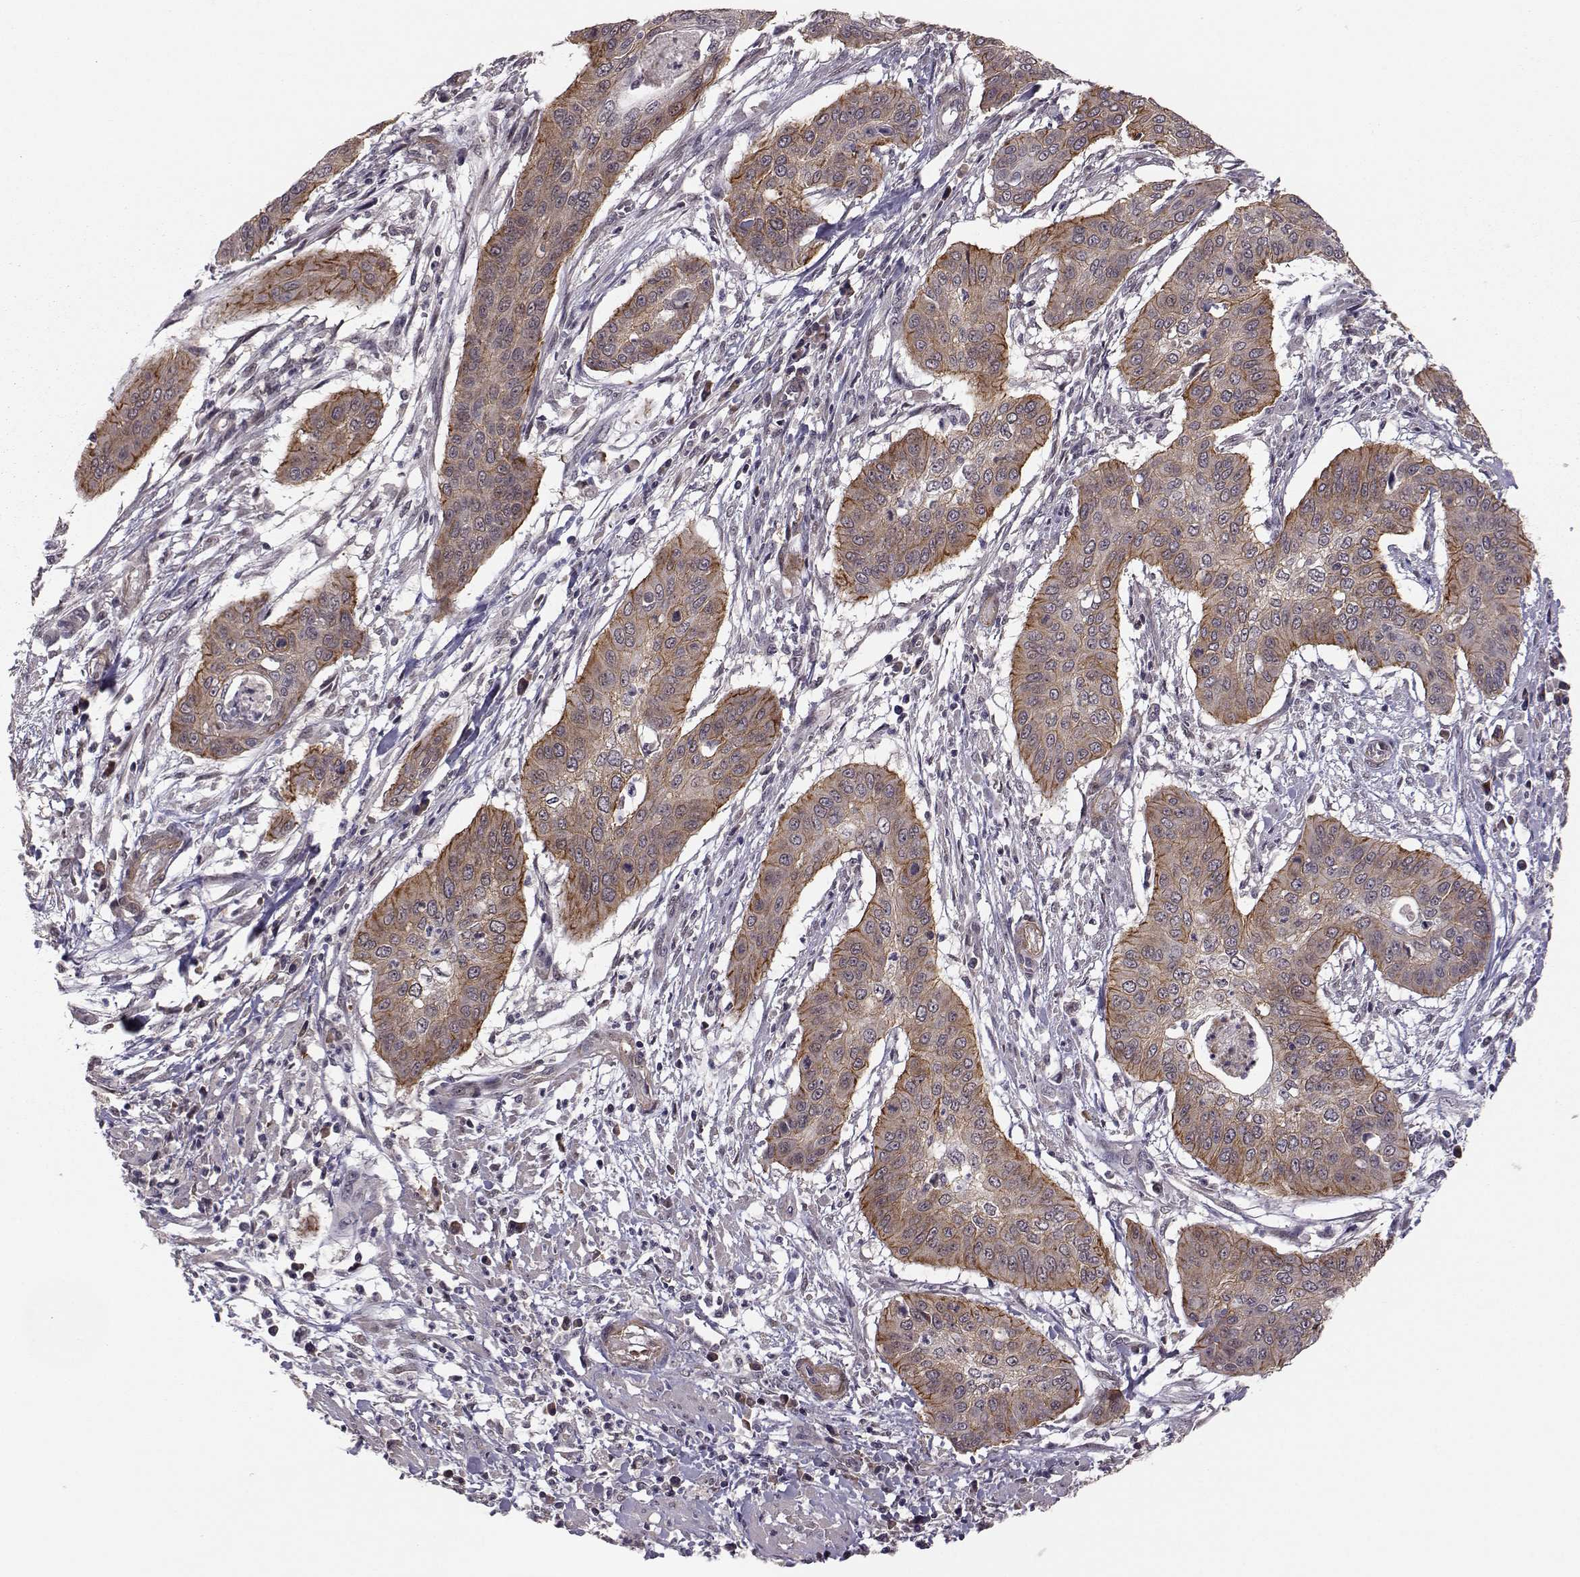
{"staining": {"intensity": "moderate", "quantity": "25%-75%", "location": "cytoplasmic/membranous"}, "tissue": "cervical cancer", "cell_type": "Tumor cells", "image_type": "cancer", "snomed": [{"axis": "morphology", "description": "Squamous cell carcinoma, NOS"}, {"axis": "topography", "description": "Cervix"}], "caption": "Immunohistochemical staining of cervical squamous cell carcinoma displays medium levels of moderate cytoplasmic/membranous protein expression in approximately 25%-75% of tumor cells.", "gene": "PLEKHG3", "patient": {"sex": "female", "age": 39}}